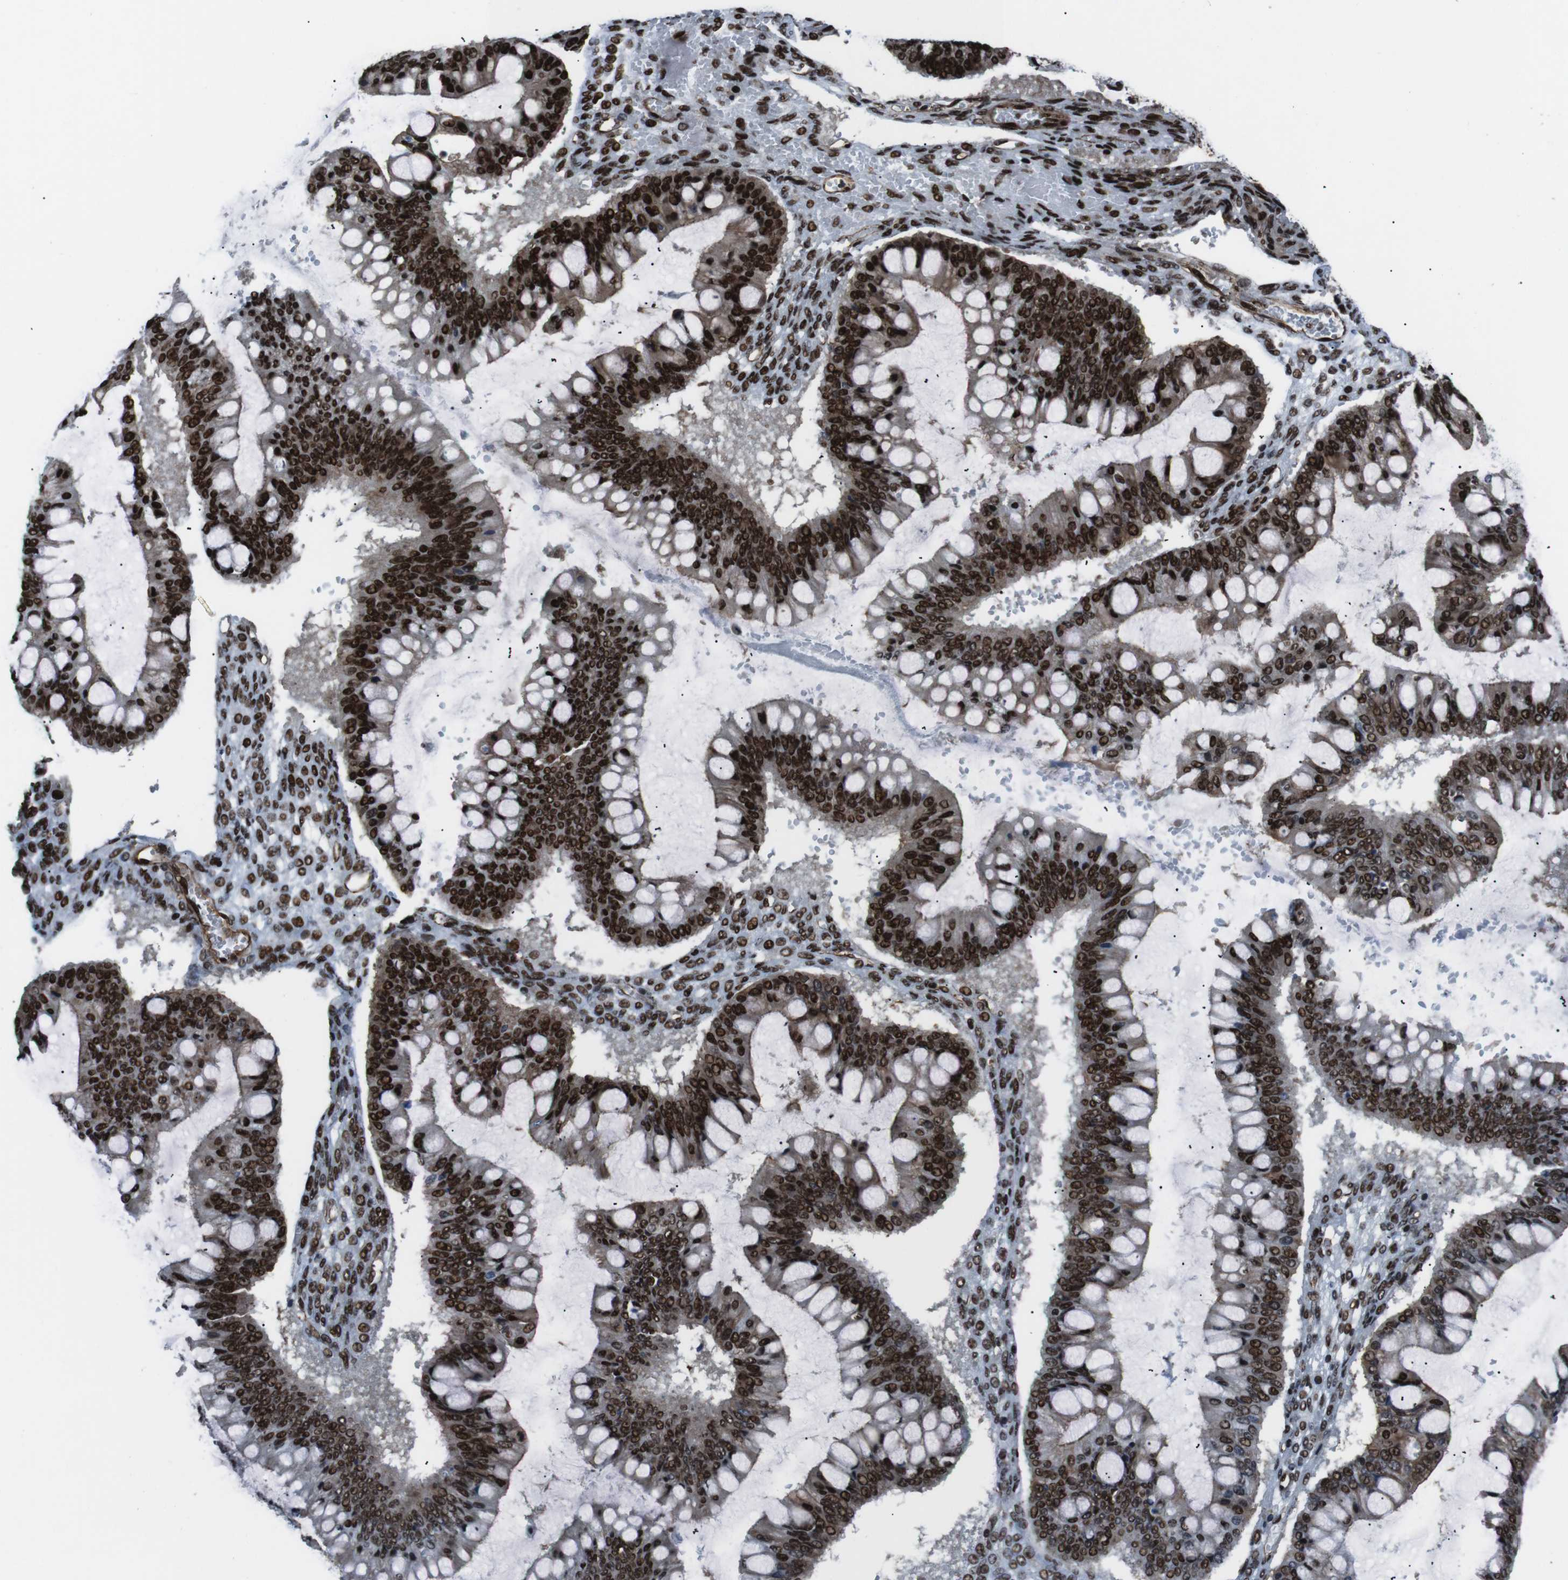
{"staining": {"intensity": "strong", "quantity": ">75%", "location": "nuclear"}, "tissue": "ovarian cancer", "cell_type": "Tumor cells", "image_type": "cancer", "snomed": [{"axis": "morphology", "description": "Cystadenocarcinoma, mucinous, NOS"}, {"axis": "topography", "description": "Ovary"}], "caption": "Mucinous cystadenocarcinoma (ovarian) tissue displays strong nuclear expression in approximately >75% of tumor cells (Brightfield microscopy of DAB IHC at high magnification).", "gene": "HNRNPU", "patient": {"sex": "female", "age": 73}}